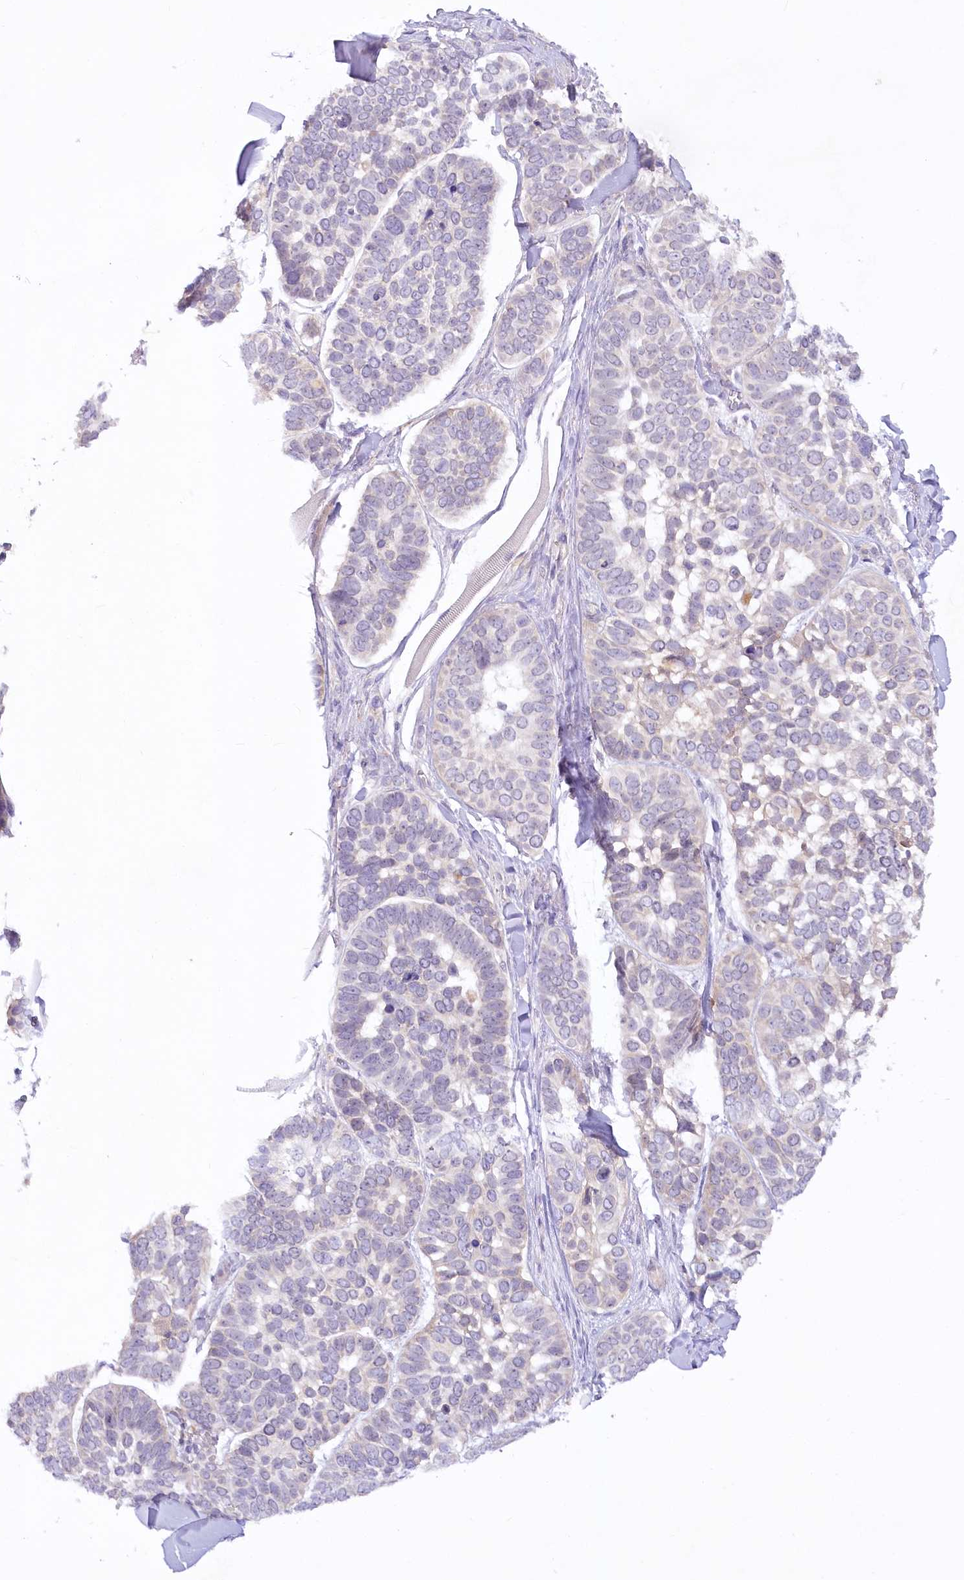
{"staining": {"intensity": "negative", "quantity": "none", "location": "none"}, "tissue": "skin cancer", "cell_type": "Tumor cells", "image_type": "cancer", "snomed": [{"axis": "morphology", "description": "Basal cell carcinoma"}, {"axis": "topography", "description": "Skin"}], "caption": "High power microscopy image of an IHC micrograph of skin cancer (basal cell carcinoma), revealing no significant expression in tumor cells.", "gene": "EFHC2", "patient": {"sex": "male", "age": 62}}